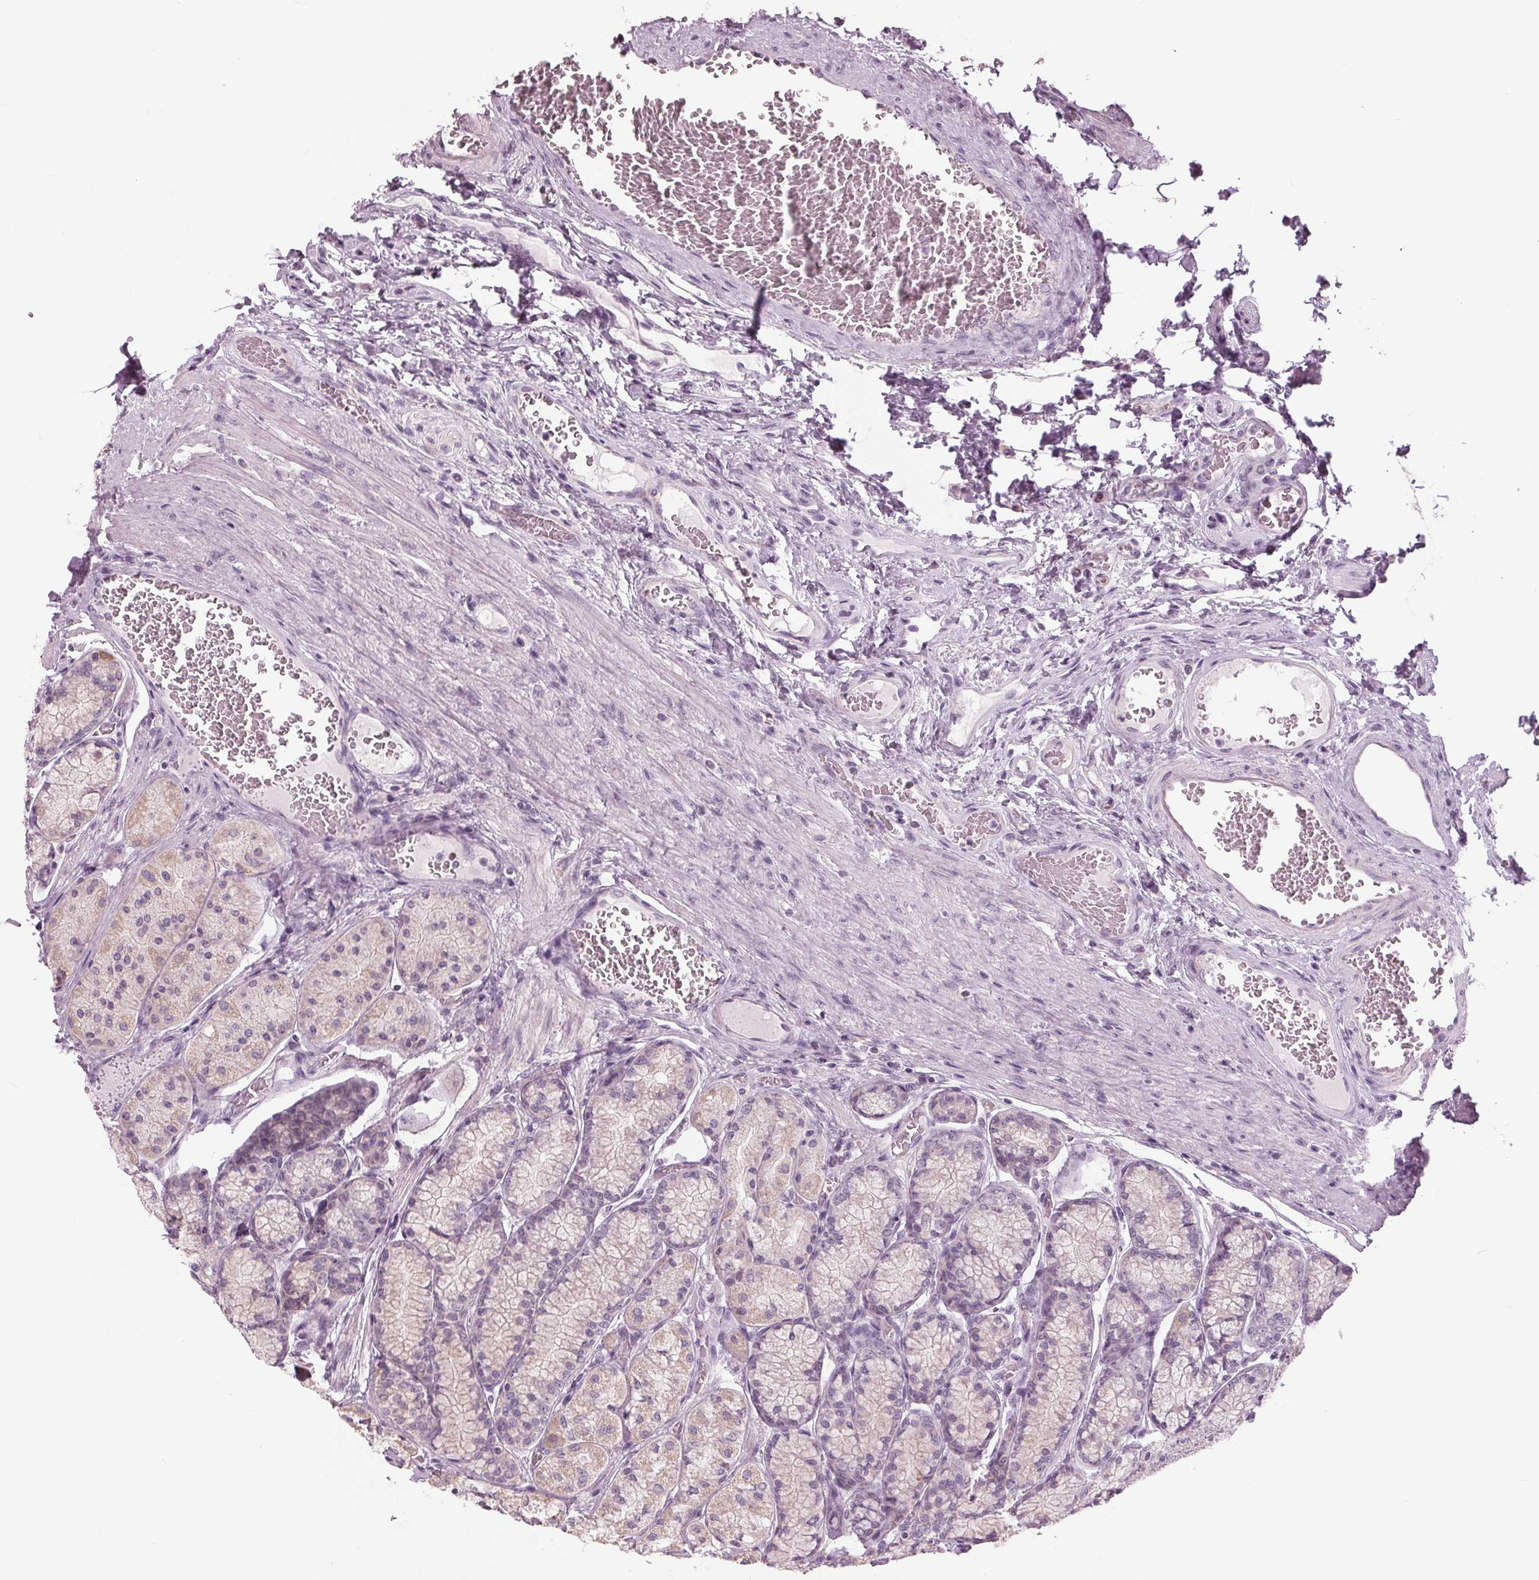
{"staining": {"intensity": "weak", "quantity": "25%-75%", "location": "cytoplasmic/membranous"}, "tissue": "stomach", "cell_type": "Glandular cells", "image_type": "normal", "snomed": [{"axis": "morphology", "description": "Normal tissue, NOS"}, {"axis": "morphology", "description": "Adenocarcinoma, NOS"}, {"axis": "morphology", "description": "Adenocarcinoma, High grade"}, {"axis": "topography", "description": "Stomach, upper"}, {"axis": "topography", "description": "Stomach"}], "caption": "Immunohistochemistry (DAB (3,3'-diaminobenzidine)) staining of normal human stomach displays weak cytoplasmic/membranous protein staining in about 25%-75% of glandular cells.", "gene": "SAMD4A", "patient": {"sex": "female", "age": 65}}